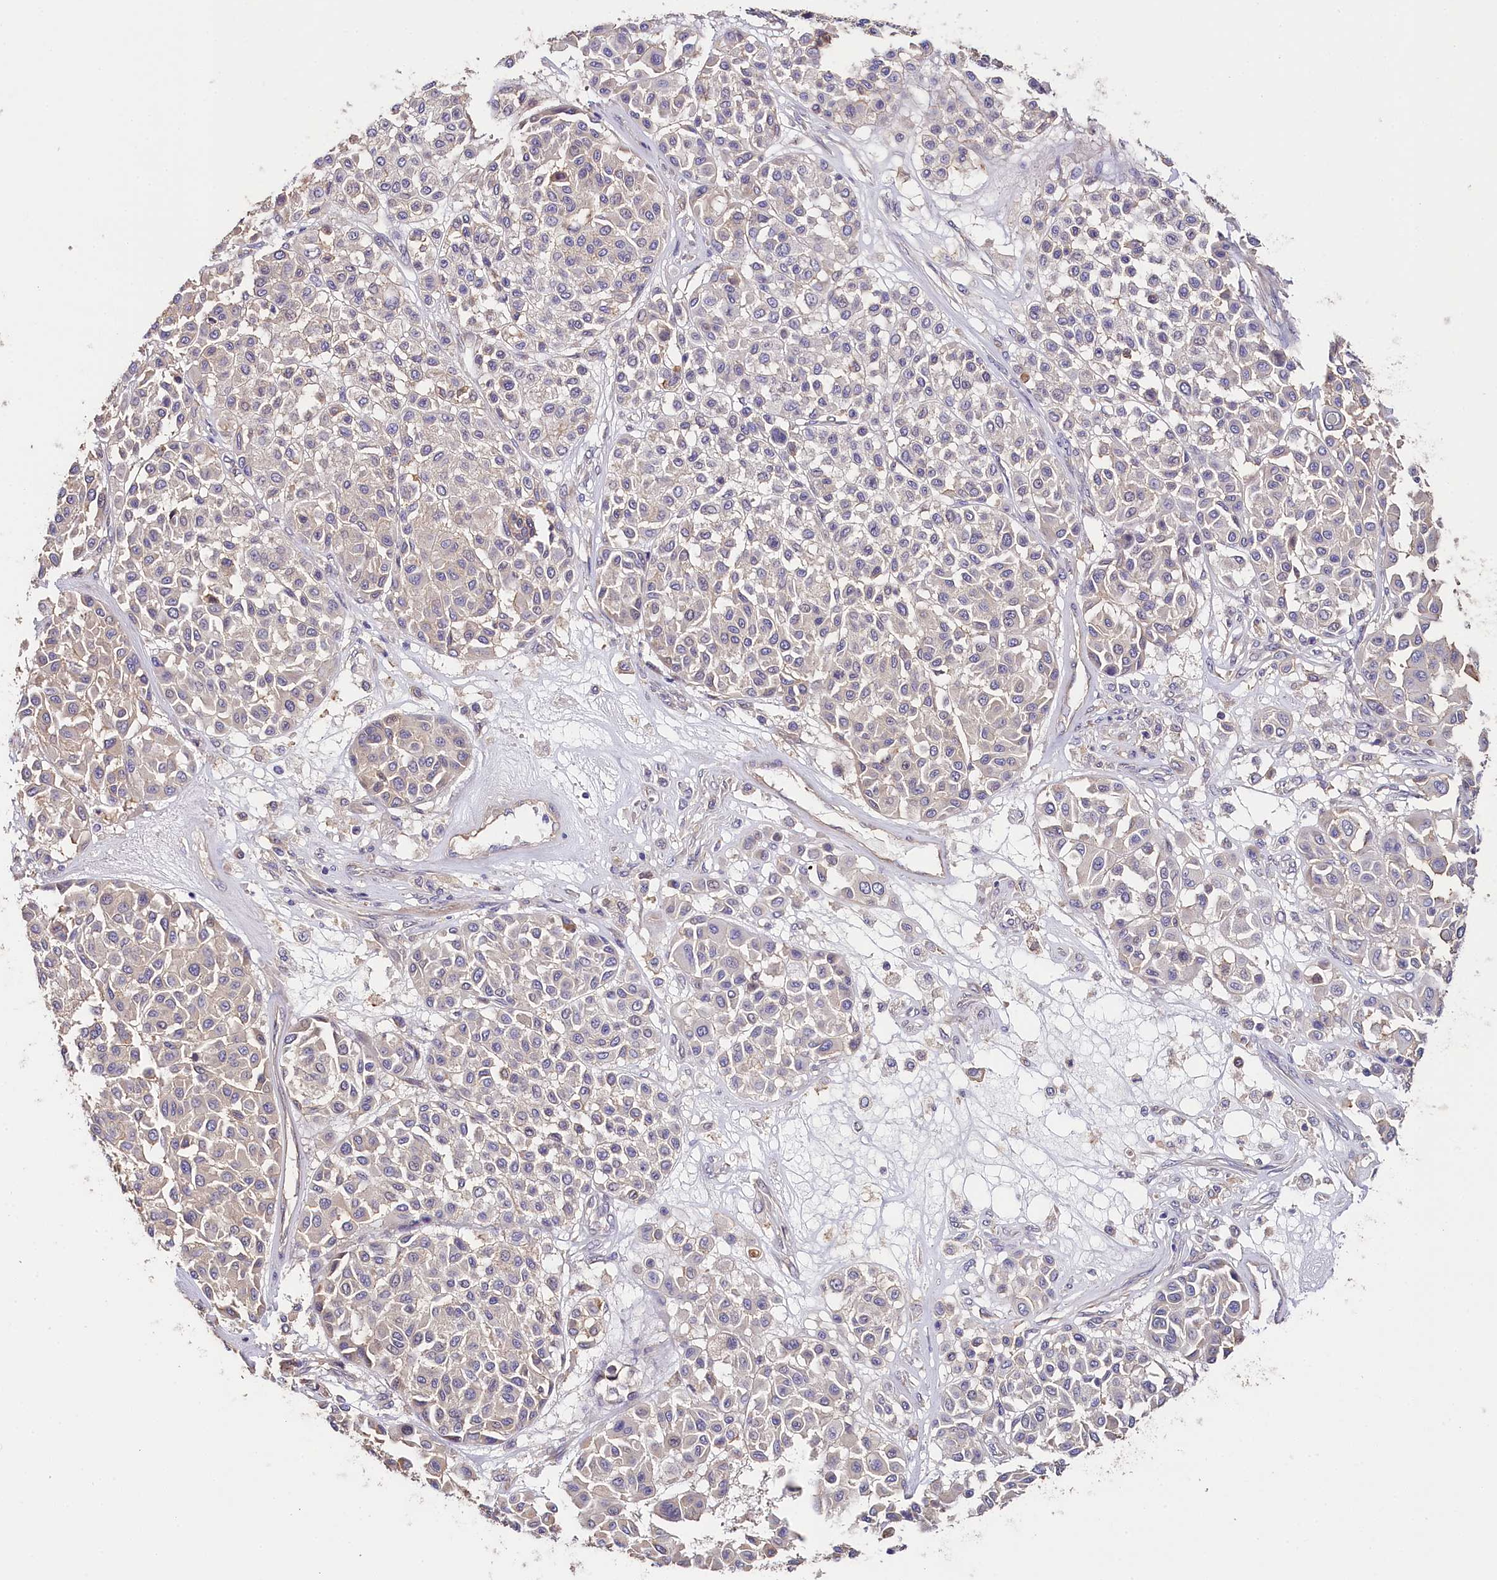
{"staining": {"intensity": "negative", "quantity": "none", "location": "none"}, "tissue": "melanoma", "cell_type": "Tumor cells", "image_type": "cancer", "snomed": [{"axis": "morphology", "description": "Malignant melanoma, Metastatic site"}, {"axis": "topography", "description": "Soft tissue"}], "caption": "The IHC image has no significant positivity in tumor cells of melanoma tissue.", "gene": "KATNB1", "patient": {"sex": "male", "age": 41}}